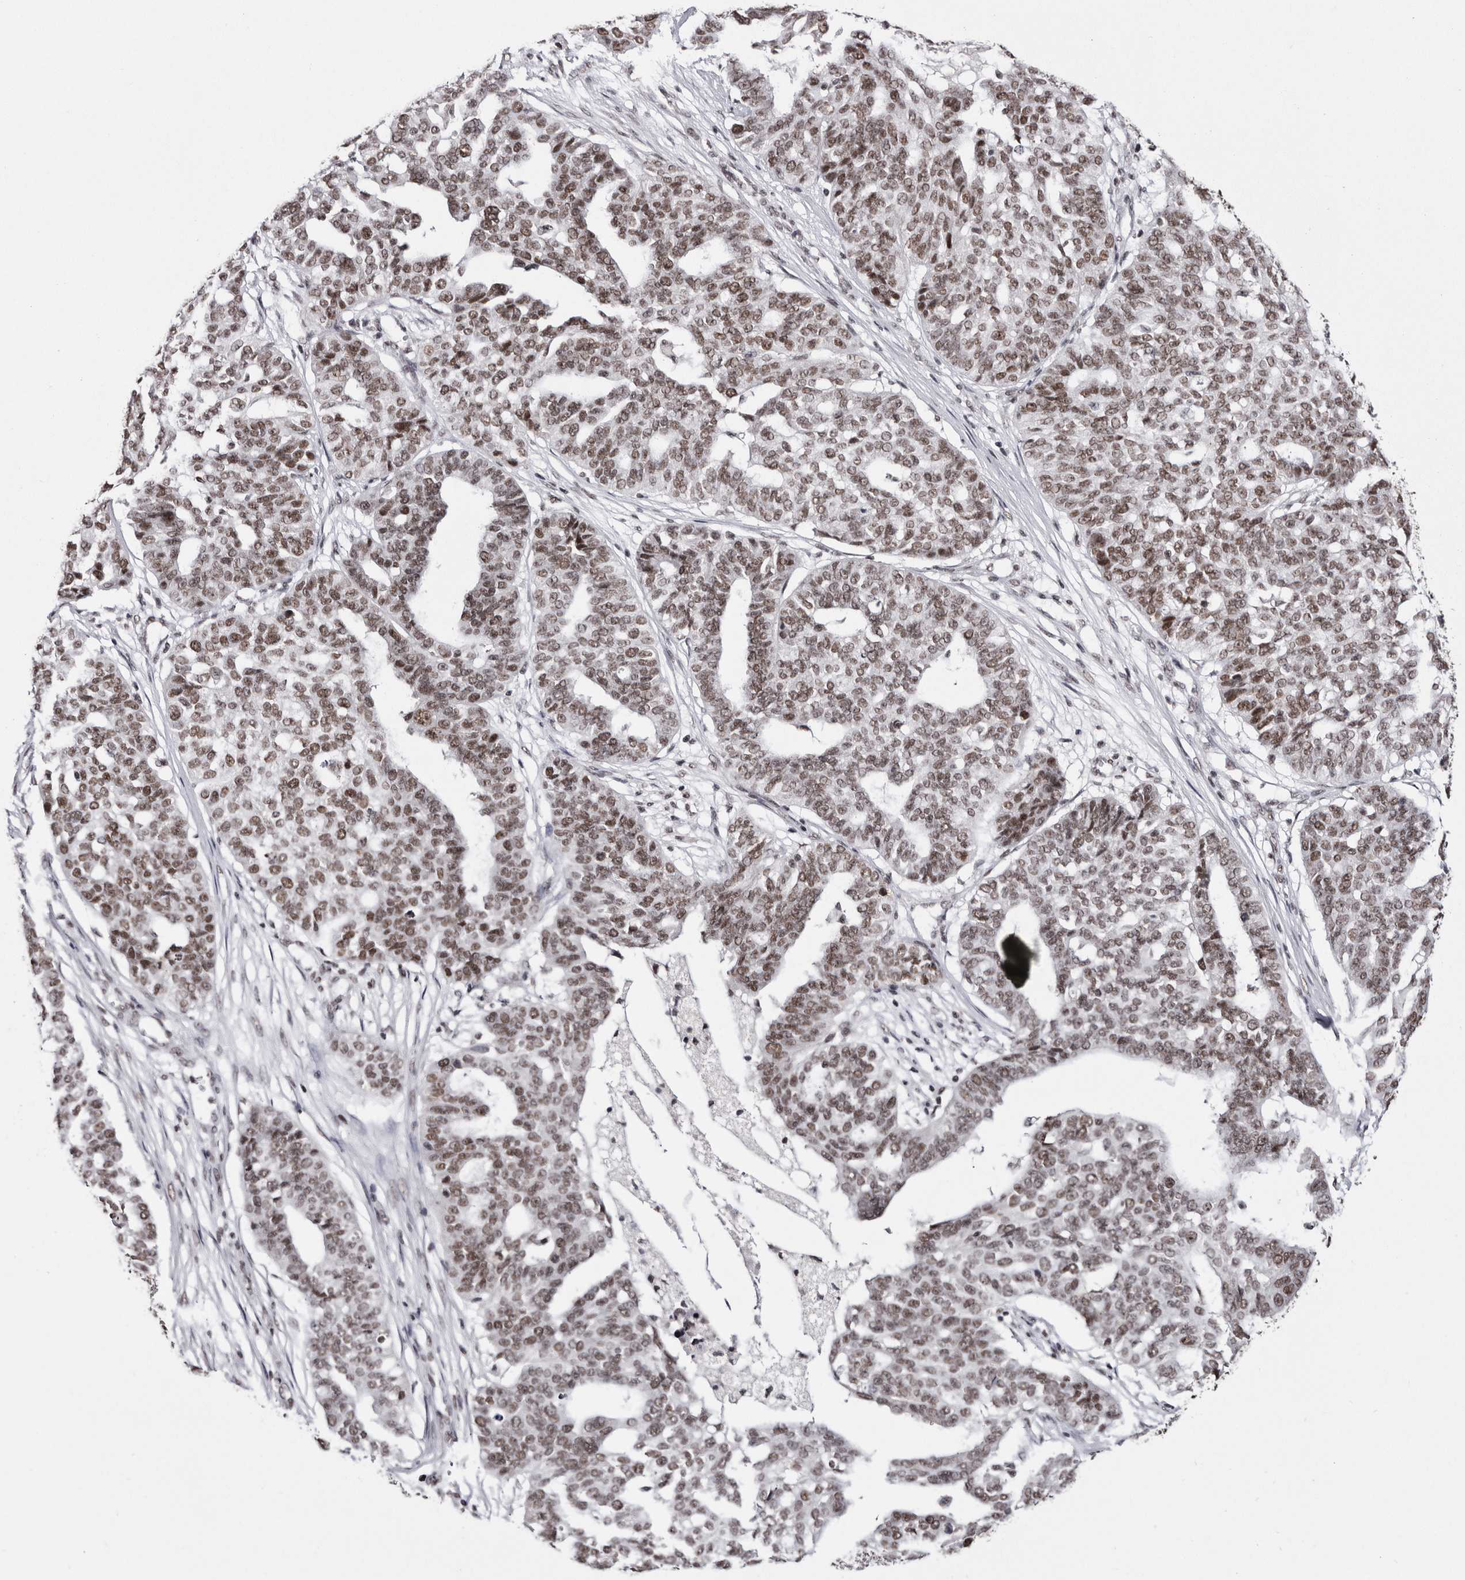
{"staining": {"intensity": "moderate", "quantity": ">75%", "location": "nuclear"}, "tissue": "ovarian cancer", "cell_type": "Tumor cells", "image_type": "cancer", "snomed": [{"axis": "morphology", "description": "Cystadenocarcinoma, serous, NOS"}, {"axis": "topography", "description": "Ovary"}], "caption": "Moderate nuclear positivity is present in about >75% of tumor cells in ovarian cancer.", "gene": "SMC1A", "patient": {"sex": "female", "age": 59}}